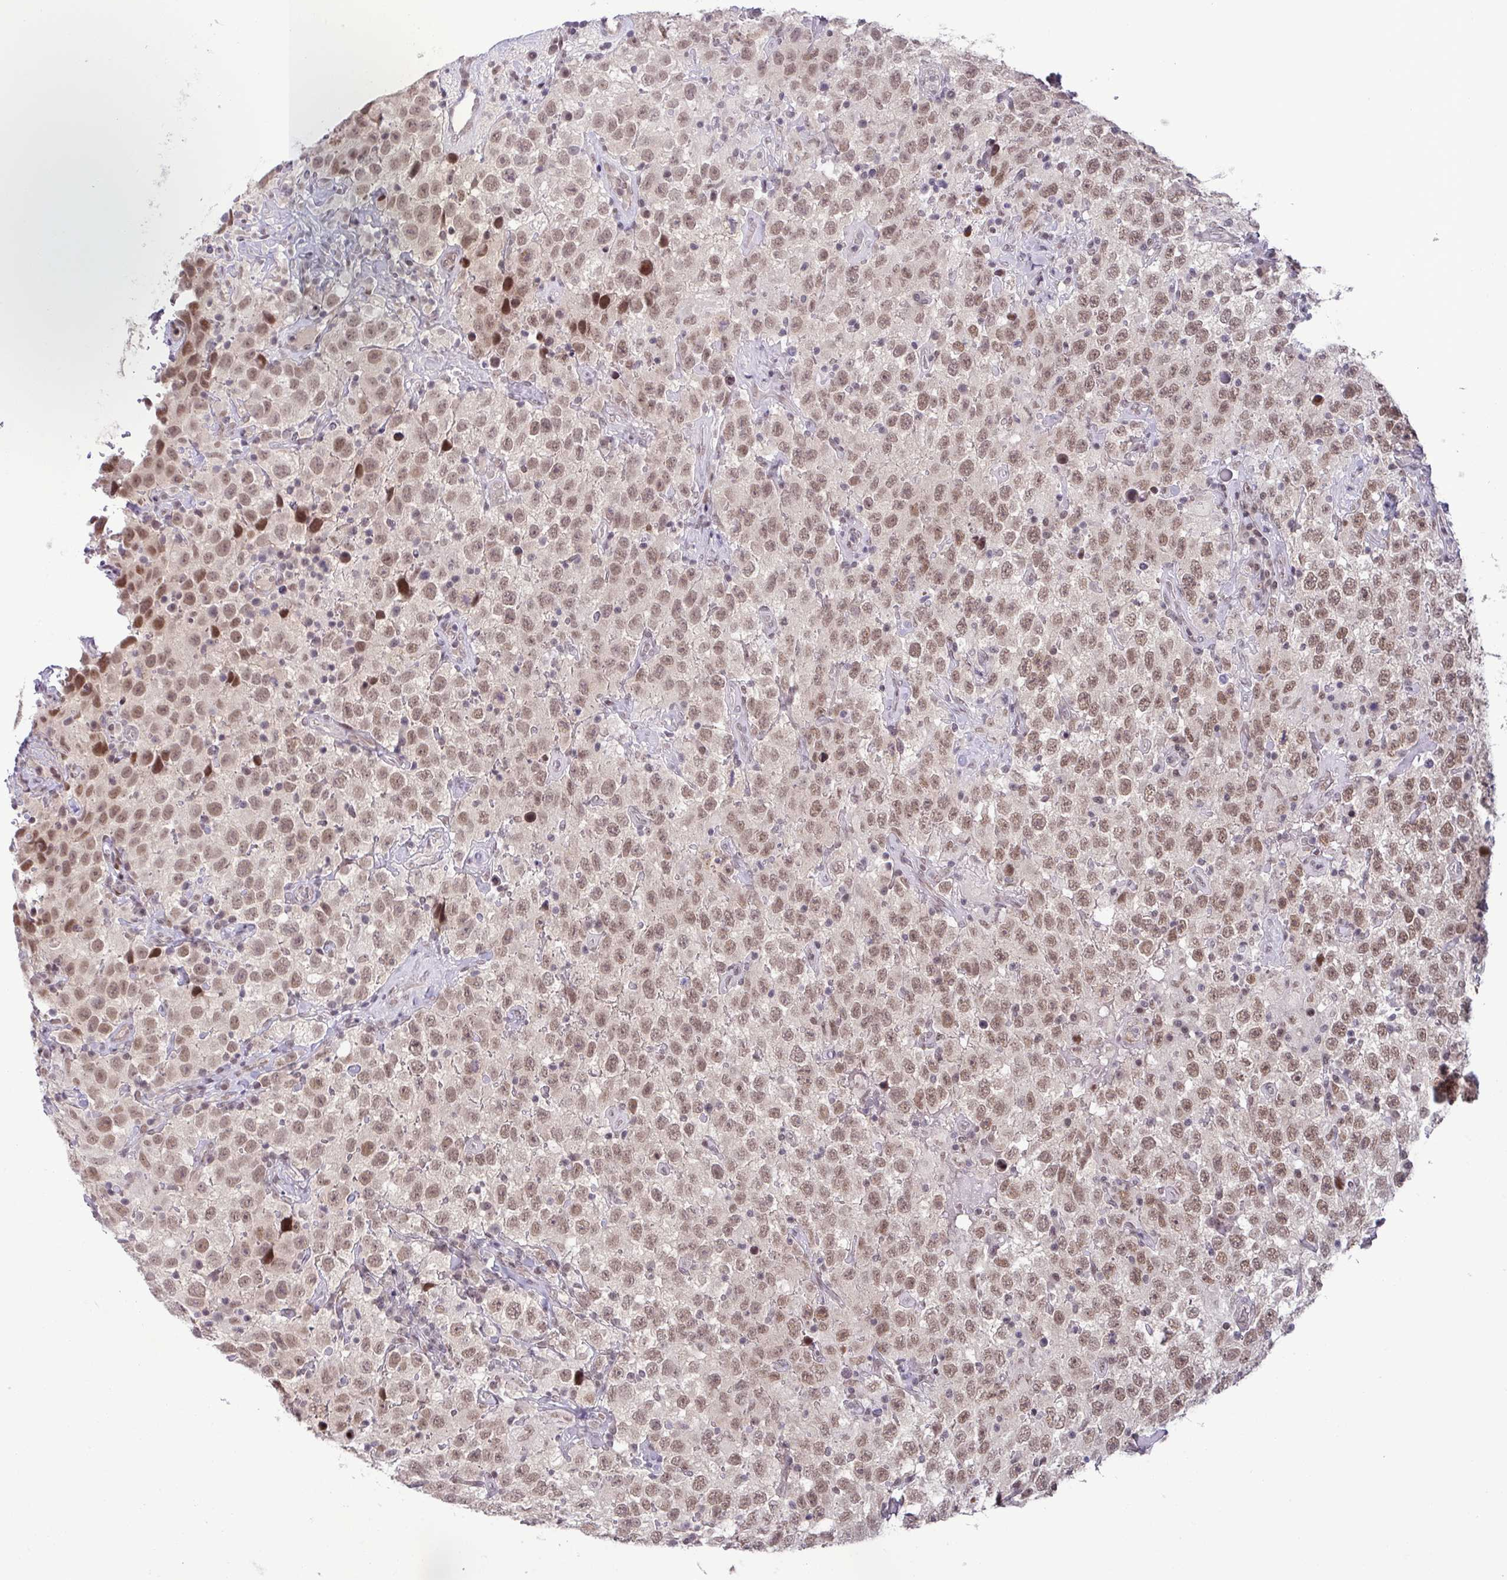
{"staining": {"intensity": "moderate", "quantity": ">75%", "location": "nuclear"}, "tissue": "testis cancer", "cell_type": "Tumor cells", "image_type": "cancer", "snomed": [{"axis": "morphology", "description": "Seminoma, NOS"}, {"axis": "topography", "description": "Testis"}], "caption": "This micrograph exhibits immunohistochemistry (IHC) staining of testis cancer, with medium moderate nuclear expression in approximately >75% of tumor cells.", "gene": "PTPN20", "patient": {"sex": "male", "age": 41}}